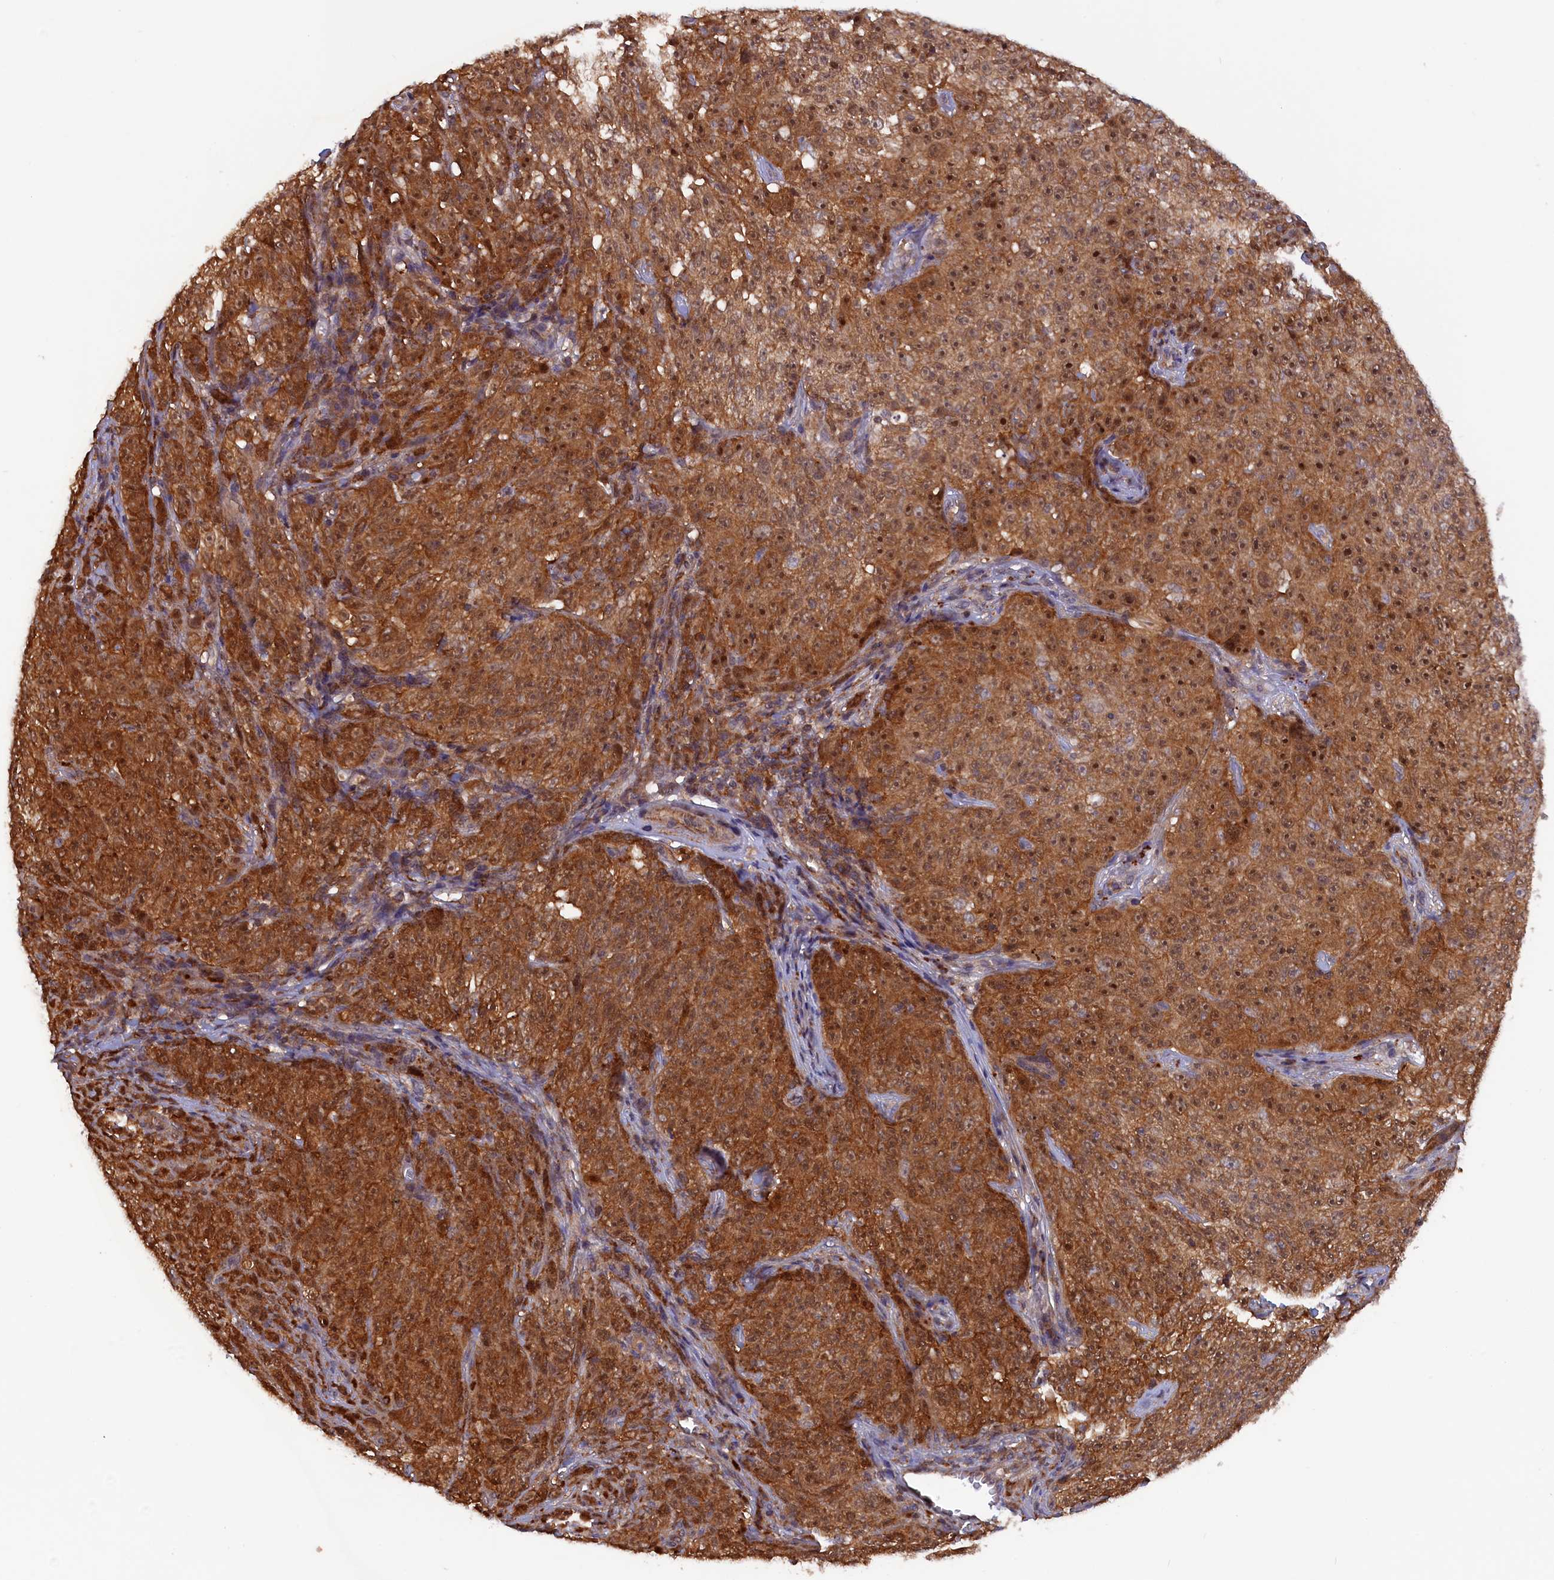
{"staining": {"intensity": "moderate", "quantity": ">75%", "location": "cytoplasmic/membranous,nuclear"}, "tissue": "melanoma", "cell_type": "Tumor cells", "image_type": "cancer", "snomed": [{"axis": "morphology", "description": "Malignant melanoma, NOS"}, {"axis": "topography", "description": "Skin"}], "caption": "Protein expression analysis of melanoma displays moderate cytoplasmic/membranous and nuclear staining in approximately >75% of tumor cells. The staining is performed using DAB (3,3'-diaminobenzidine) brown chromogen to label protein expression. The nuclei are counter-stained blue using hematoxylin.", "gene": "JPT2", "patient": {"sex": "female", "age": 82}}